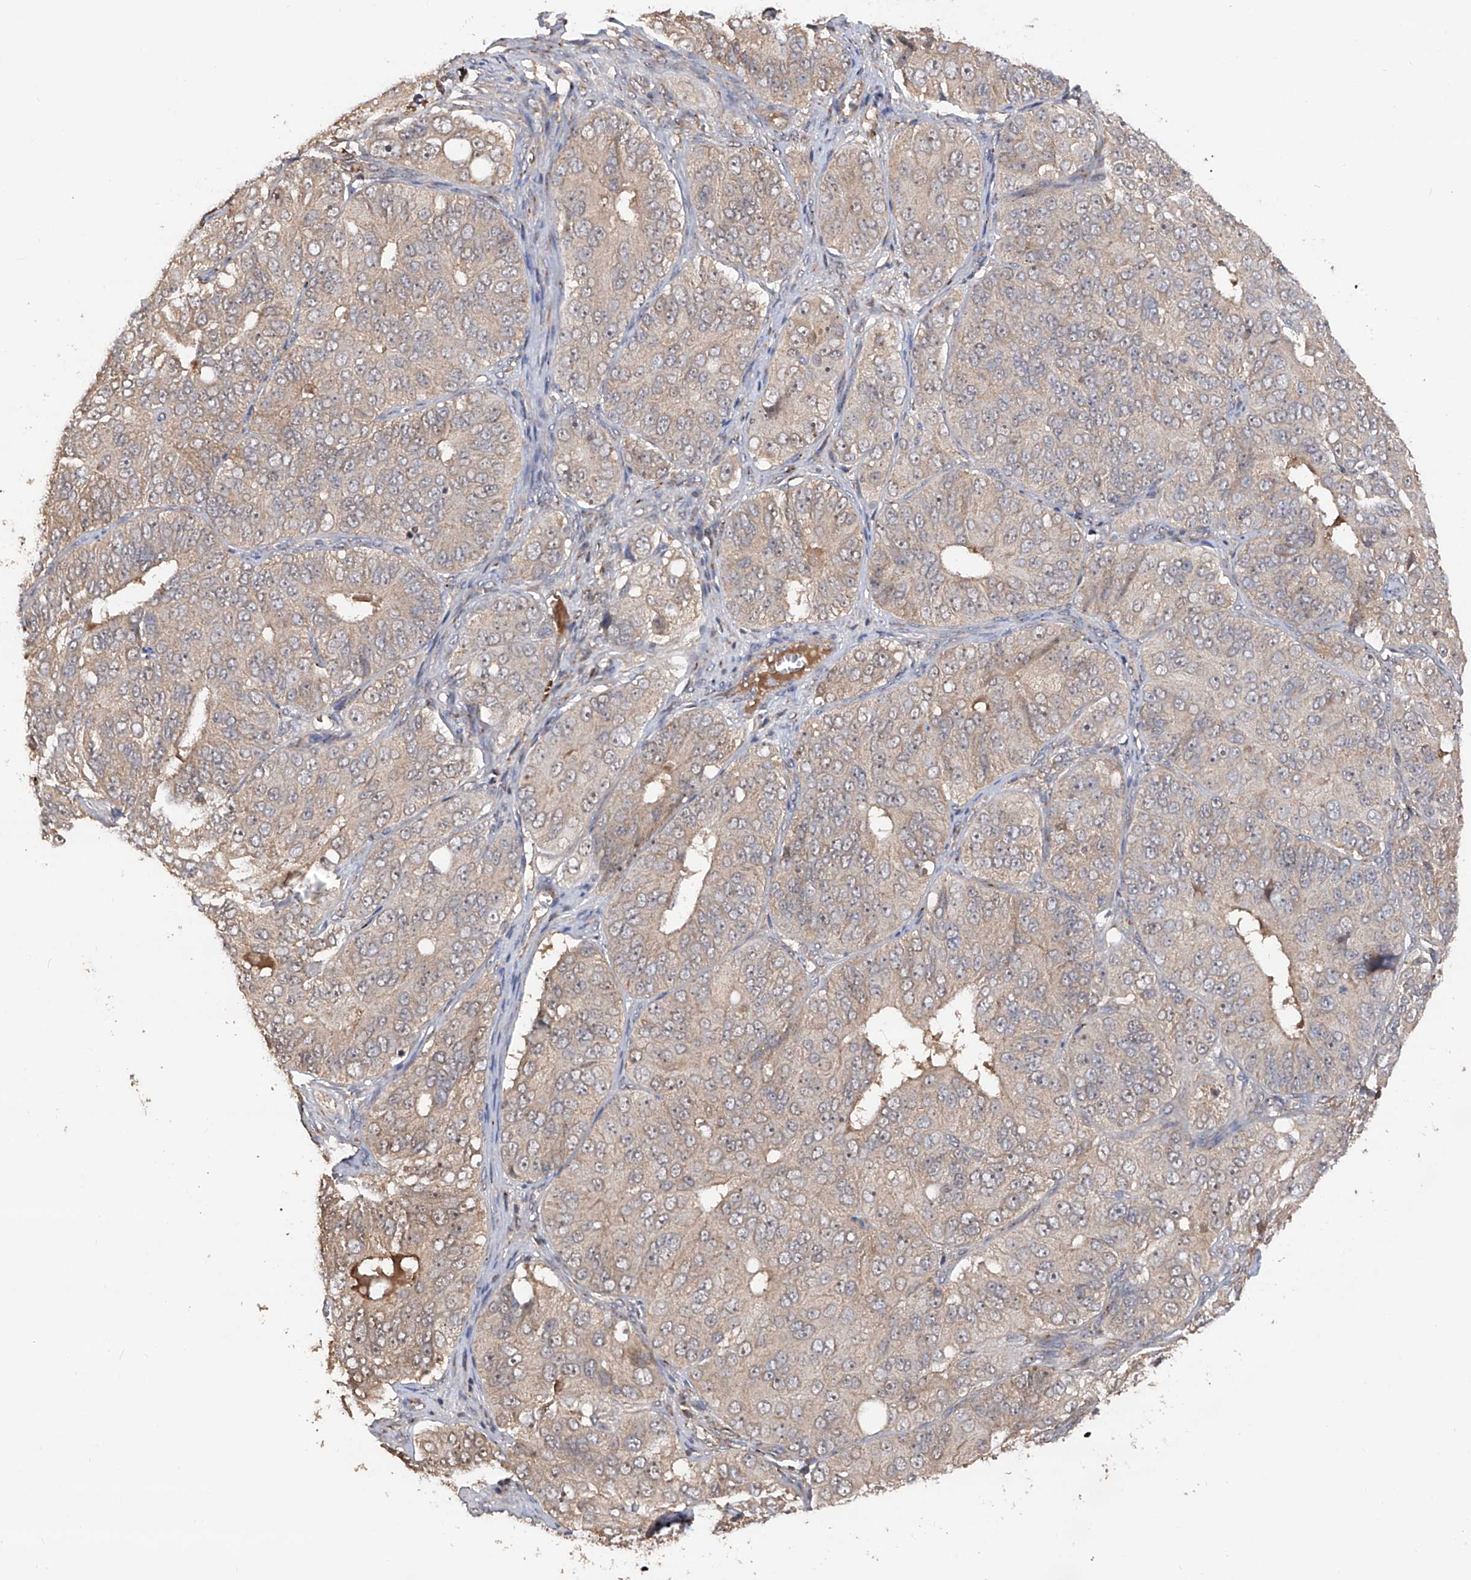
{"staining": {"intensity": "weak", "quantity": ">75%", "location": "cytoplasmic/membranous"}, "tissue": "ovarian cancer", "cell_type": "Tumor cells", "image_type": "cancer", "snomed": [{"axis": "morphology", "description": "Carcinoma, endometroid"}, {"axis": "topography", "description": "Ovary"}], "caption": "Endometroid carcinoma (ovarian) stained with DAB IHC displays low levels of weak cytoplasmic/membranous expression in about >75% of tumor cells.", "gene": "EDN1", "patient": {"sex": "female", "age": 51}}